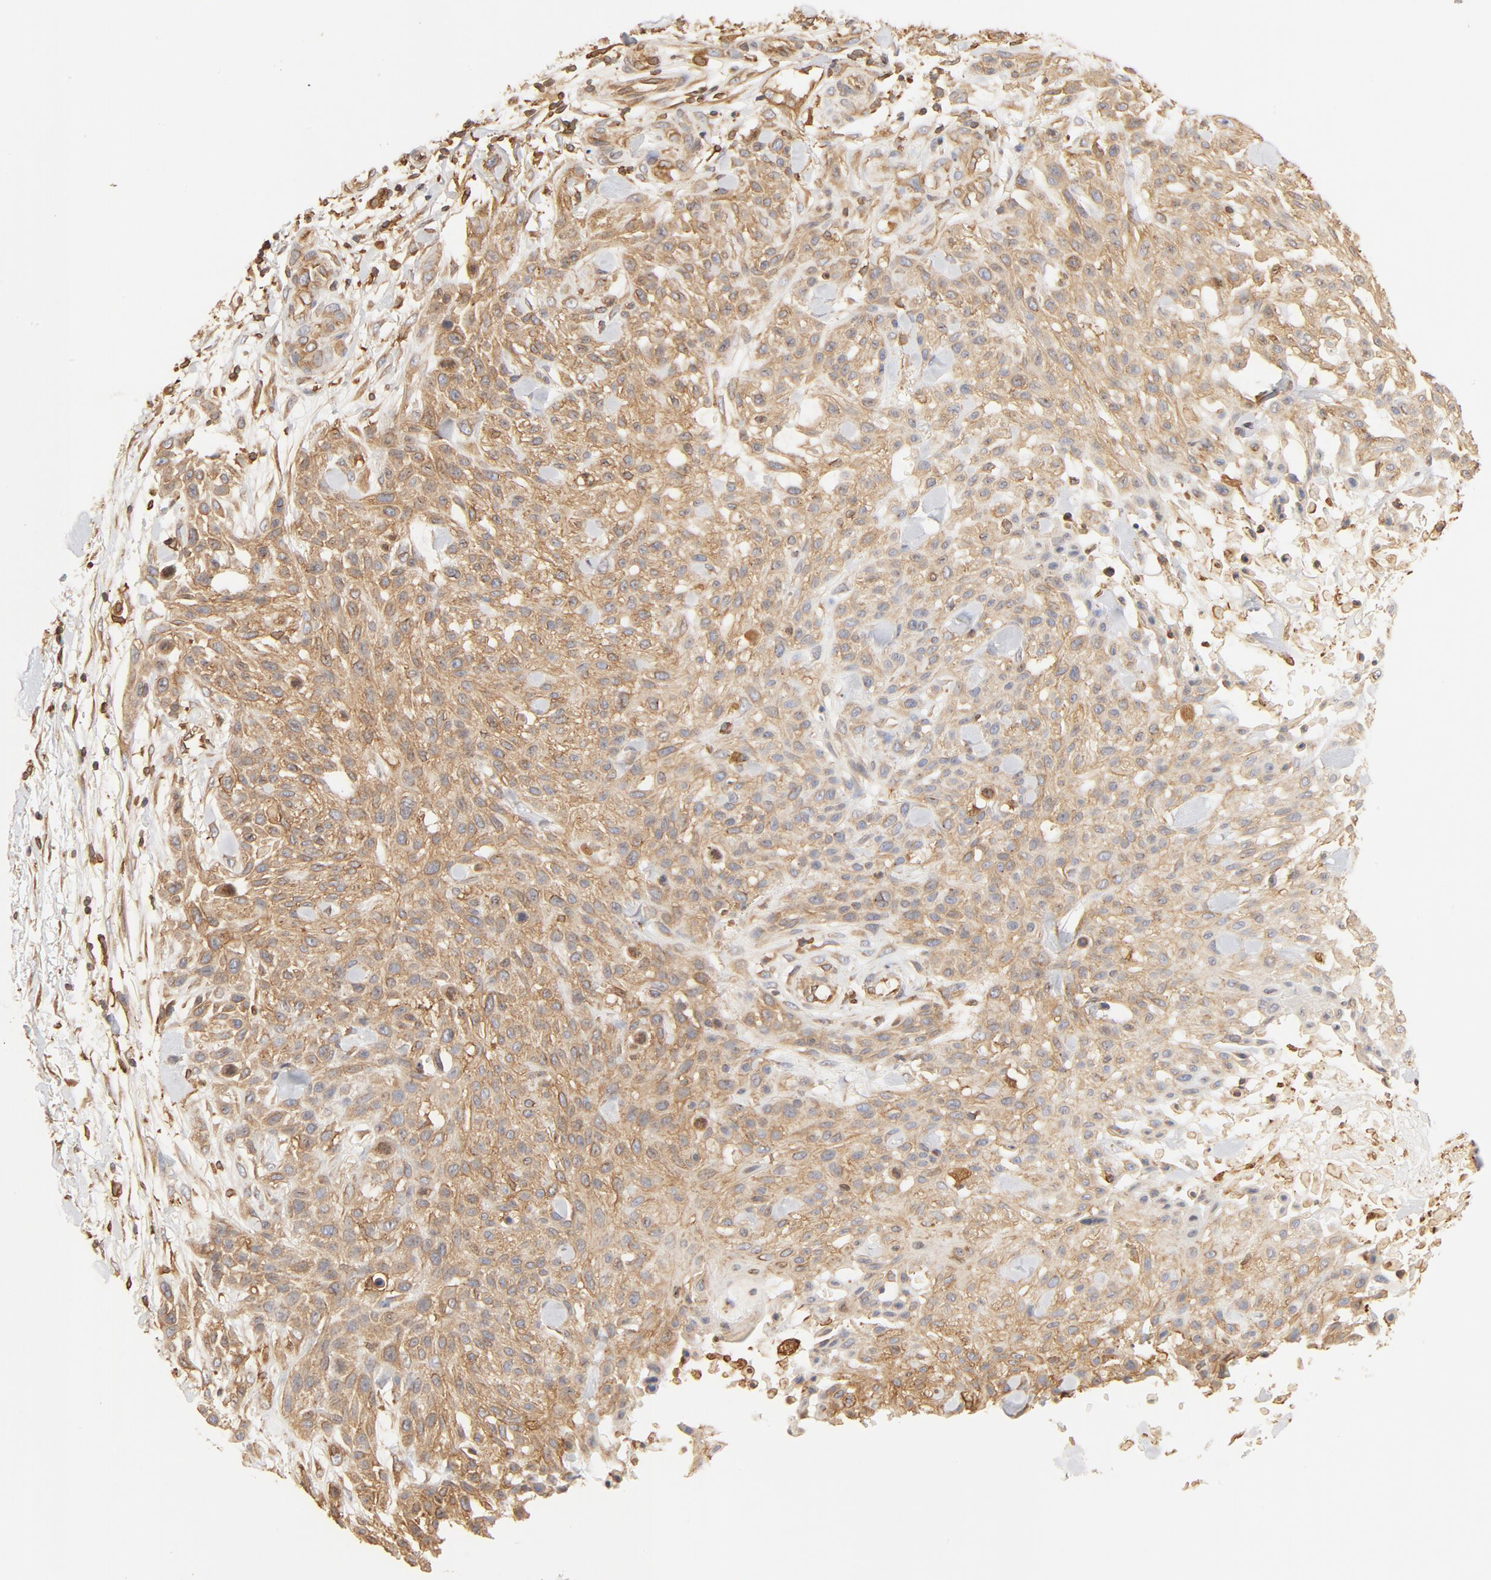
{"staining": {"intensity": "moderate", "quantity": ">75%", "location": "cytoplasmic/membranous"}, "tissue": "skin cancer", "cell_type": "Tumor cells", "image_type": "cancer", "snomed": [{"axis": "morphology", "description": "Squamous cell carcinoma, NOS"}, {"axis": "topography", "description": "Skin"}], "caption": "Brown immunohistochemical staining in skin squamous cell carcinoma displays moderate cytoplasmic/membranous positivity in approximately >75% of tumor cells.", "gene": "BCAP31", "patient": {"sex": "female", "age": 42}}